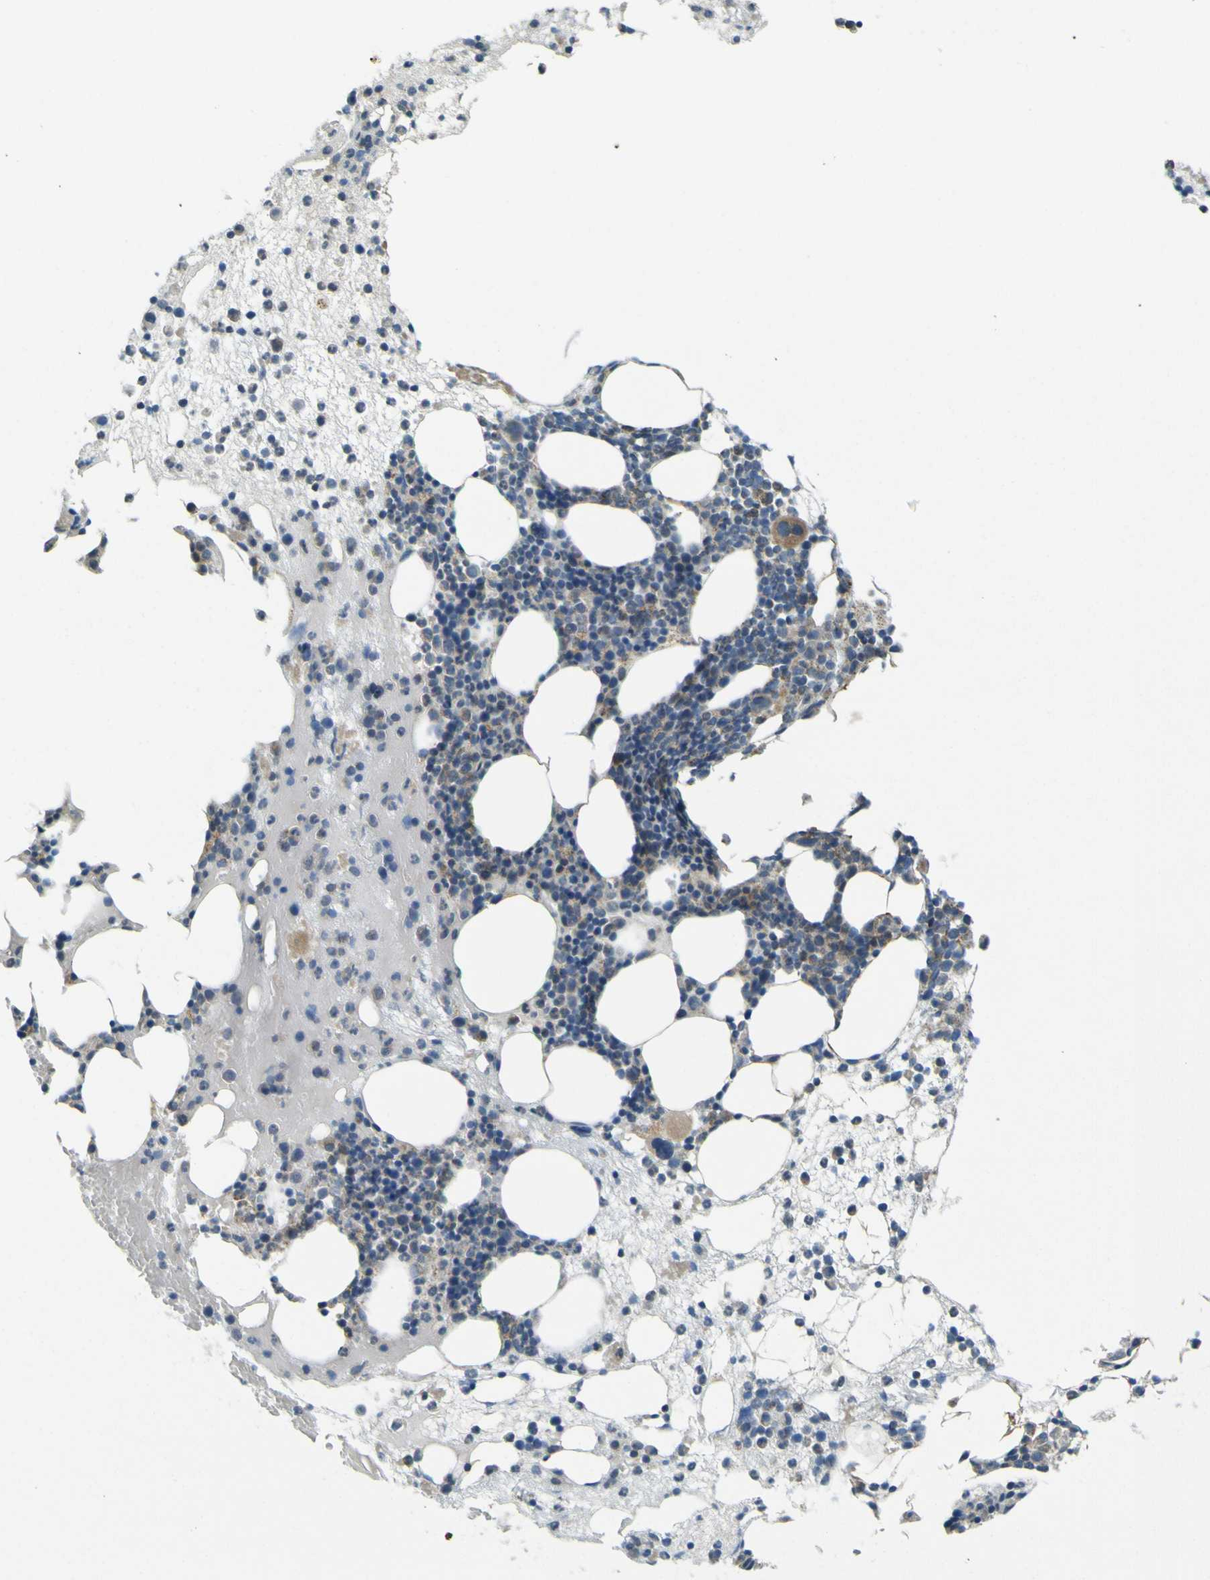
{"staining": {"intensity": "moderate", "quantity": "<25%", "location": "cytoplasmic/membranous"}, "tissue": "bone marrow", "cell_type": "Hematopoietic cells", "image_type": "normal", "snomed": [{"axis": "morphology", "description": "Normal tissue, NOS"}, {"axis": "morphology", "description": "Inflammation, NOS"}, {"axis": "topography", "description": "Bone marrow"}], "caption": "Immunohistochemical staining of normal bone marrow displays <25% levels of moderate cytoplasmic/membranous protein positivity in approximately <25% of hematopoietic cells. The staining is performed using DAB (3,3'-diaminobenzidine) brown chromogen to label protein expression. The nuclei are counter-stained blue using hematoxylin.", "gene": "ACBD5", "patient": {"sex": "female", "age": 79}}